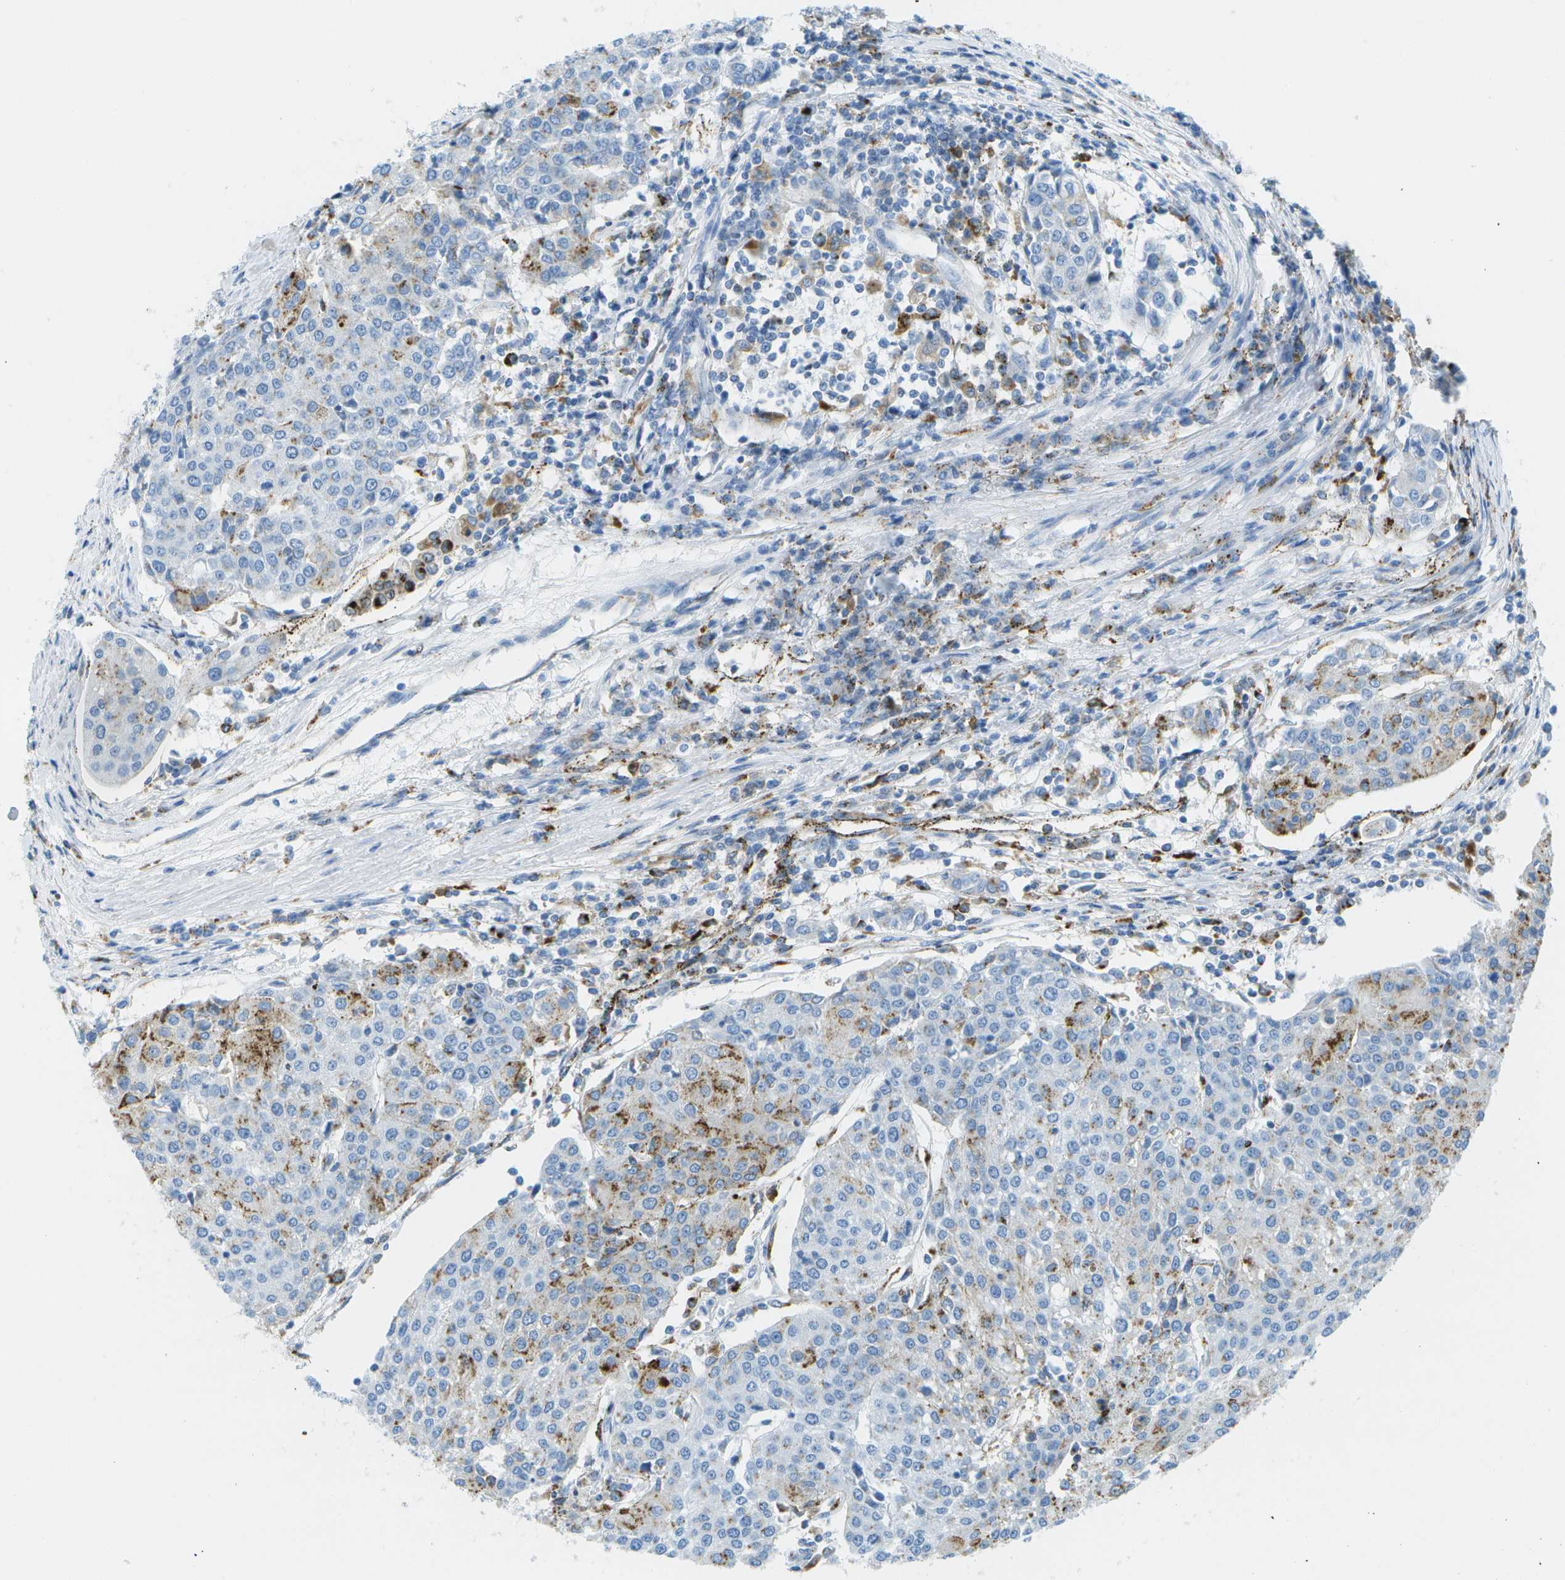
{"staining": {"intensity": "moderate", "quantity": "<25%", "location": "cytoplasmic/membranous"}, "tissue": "urothelial cancer", "cell_type": "Tumor cells", "image_type": "cancer", "snomed": [{"axis": "morphology", "description": "Urothelial carcinoma, High grade"}, {"axis": "topography", "description": "Urinary bladder"}], "caption": "The micrograph shows staining of urothelial cancer, revealing moderate cytoplasmic/membranous protein positivity (brown color) within tumor cells.", "gene": "PRCP", "patient": {"sex": "female", "age": 85}}